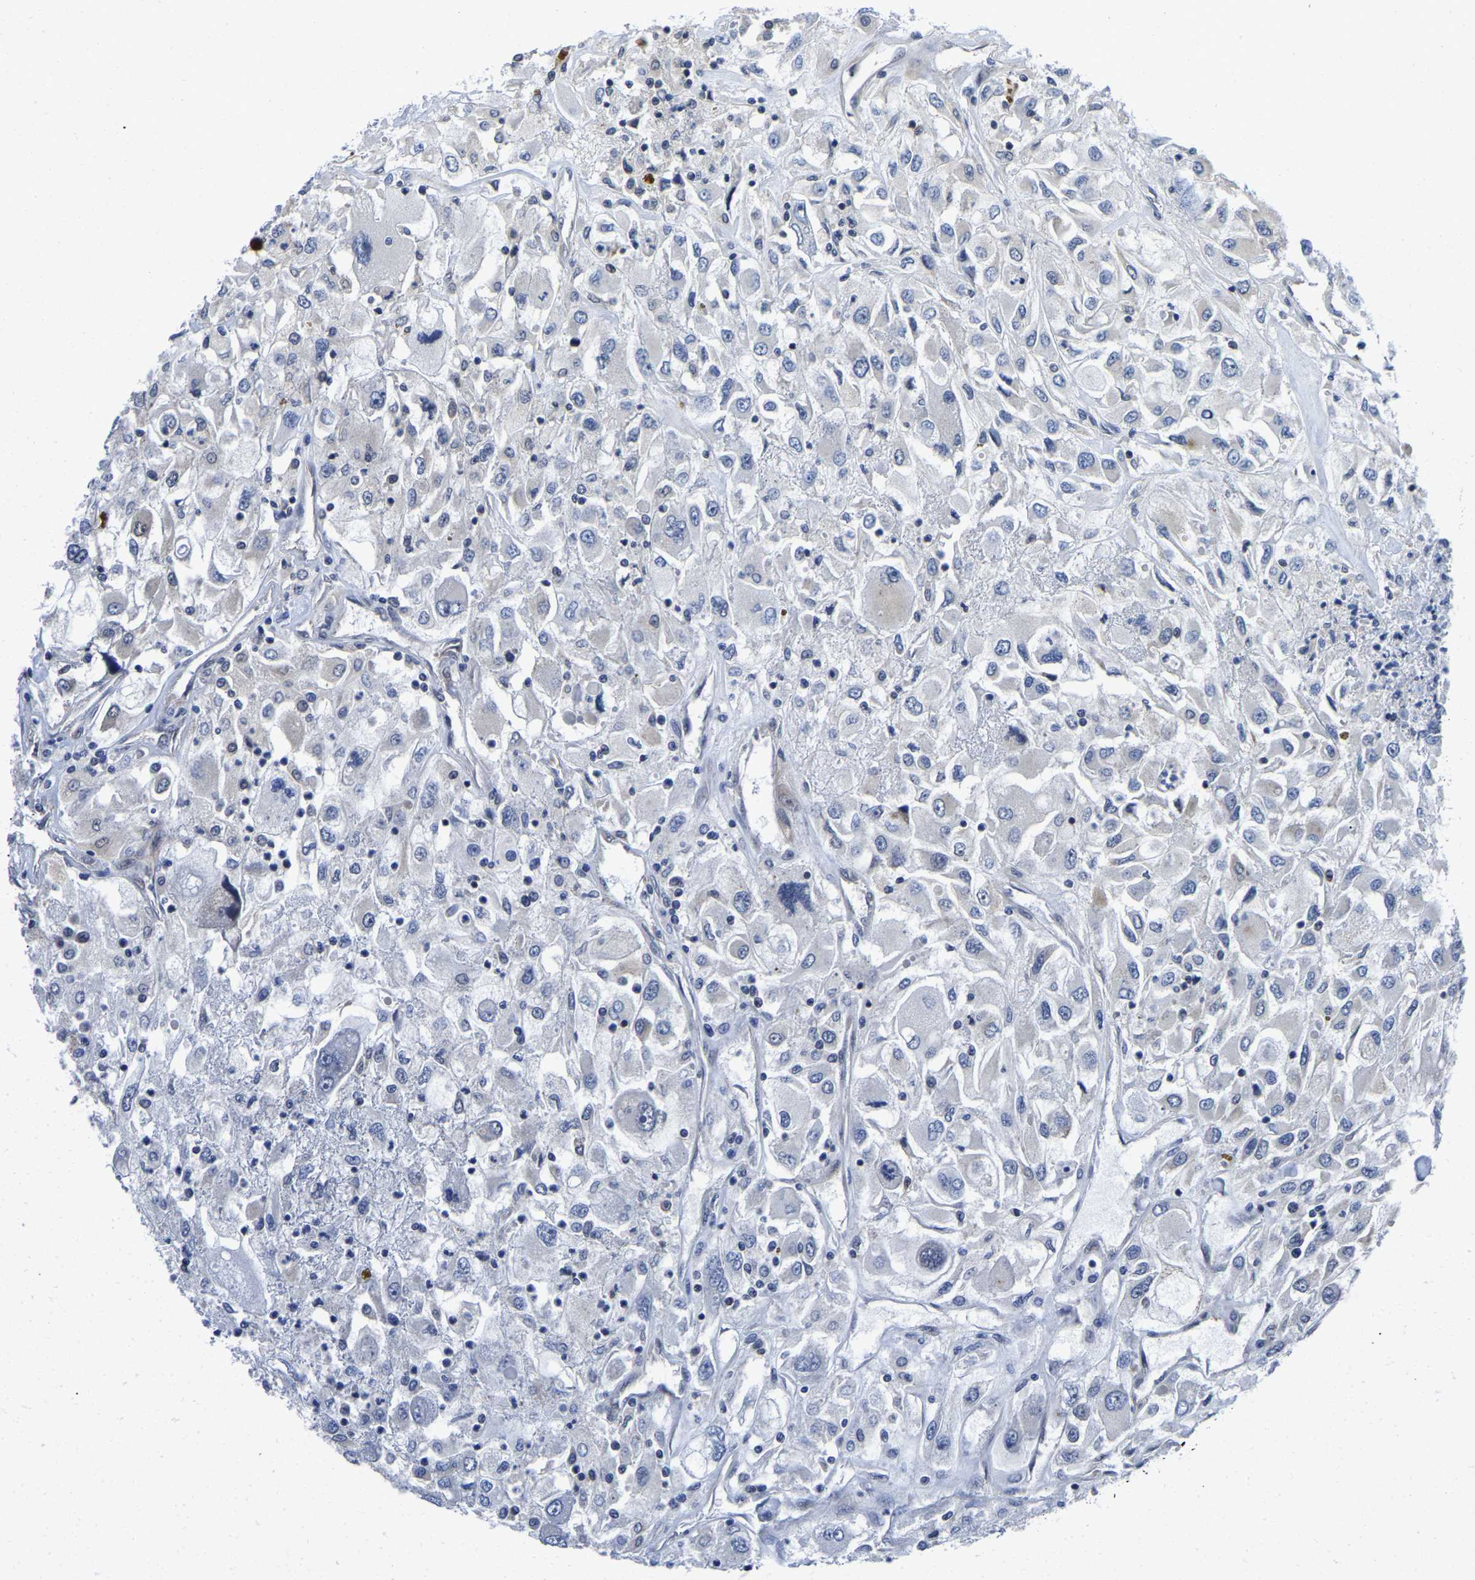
{"staining": {"intensity": "negative", "quantity": "none", "location": "none"}, "tissue": "renal cancer", "cell_type": "Tumor cells", "image_type": "cancer", "snomed": [{"axis": "morphology", "description": "Adenocarcinoma, NOS"}, {"axis": "topography", "description": "Kidney"}], "caption": "IHC image of neoplastic tissue: human adenocarcinoma (renal) stained with DAB displays no significant protein positivity in tumor cells. (DAB immunohistochemistry (IHC), high magnification).", "gene": "MCOLN2", "patient": {"sex": "female", "age": 52}}